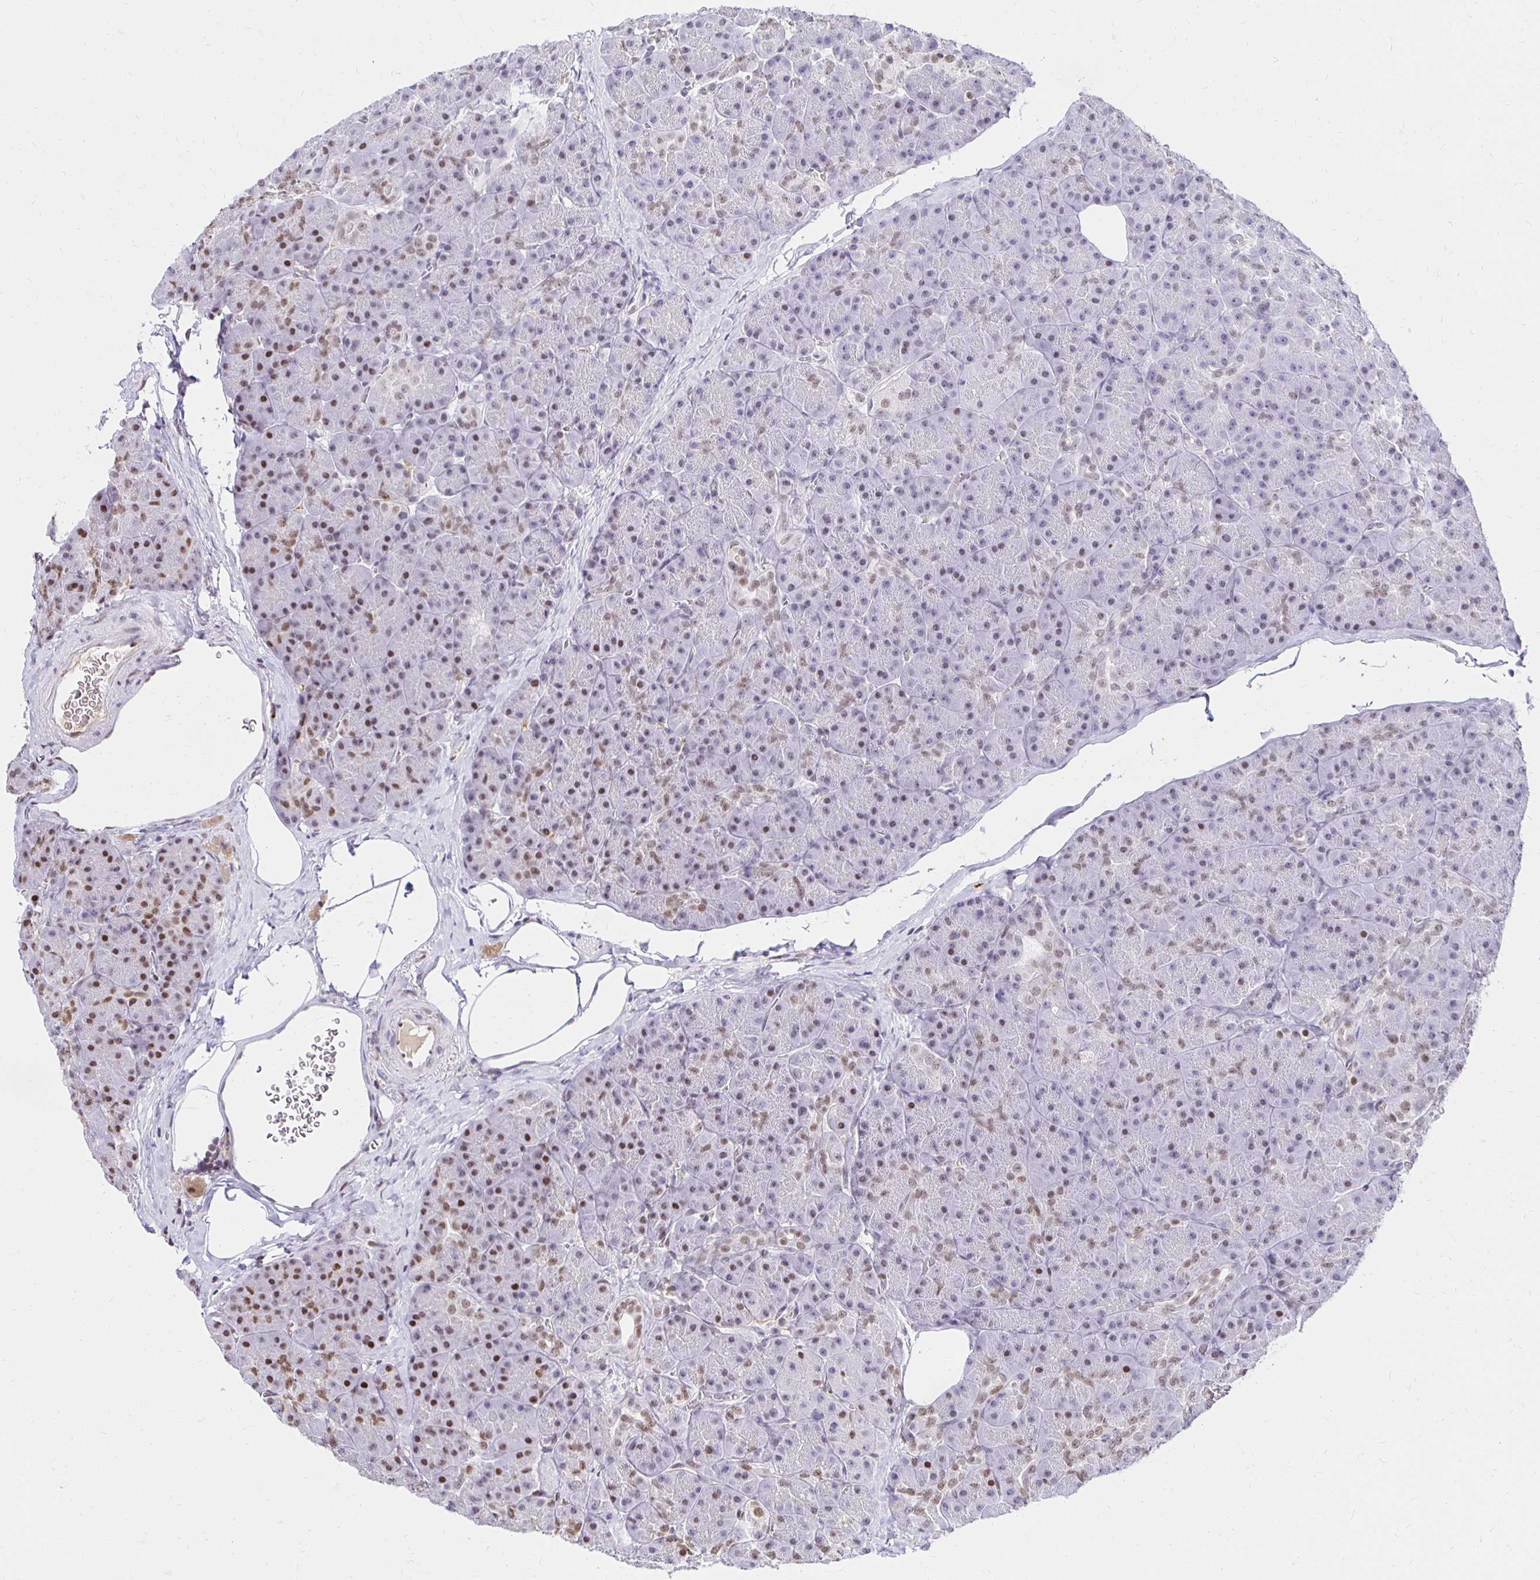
{"staining": {"intensity": "moderate", "quantity": "25%-75%", "location": "nuclear"}, "tissue": "pancreas", "cell_type": "Exocrine glandular cells", "image_type": "normal", "snomed": [{"axis": "morphology", "description": "Normal tissue, NOS"}, {"axis": "topography", "description": "Pancreas"}], "caption": "Immunohistochemistry histopathology image of unremarkable pancreas: pancreas stained using IHC exhibits medium levels of moderate protein expression localized specifically in the nuclear of exocrine glandular cells, appearing as a nuclear brown color.", "gene": "ZNF579", "patient": {"sex": "male", "age": 57}}